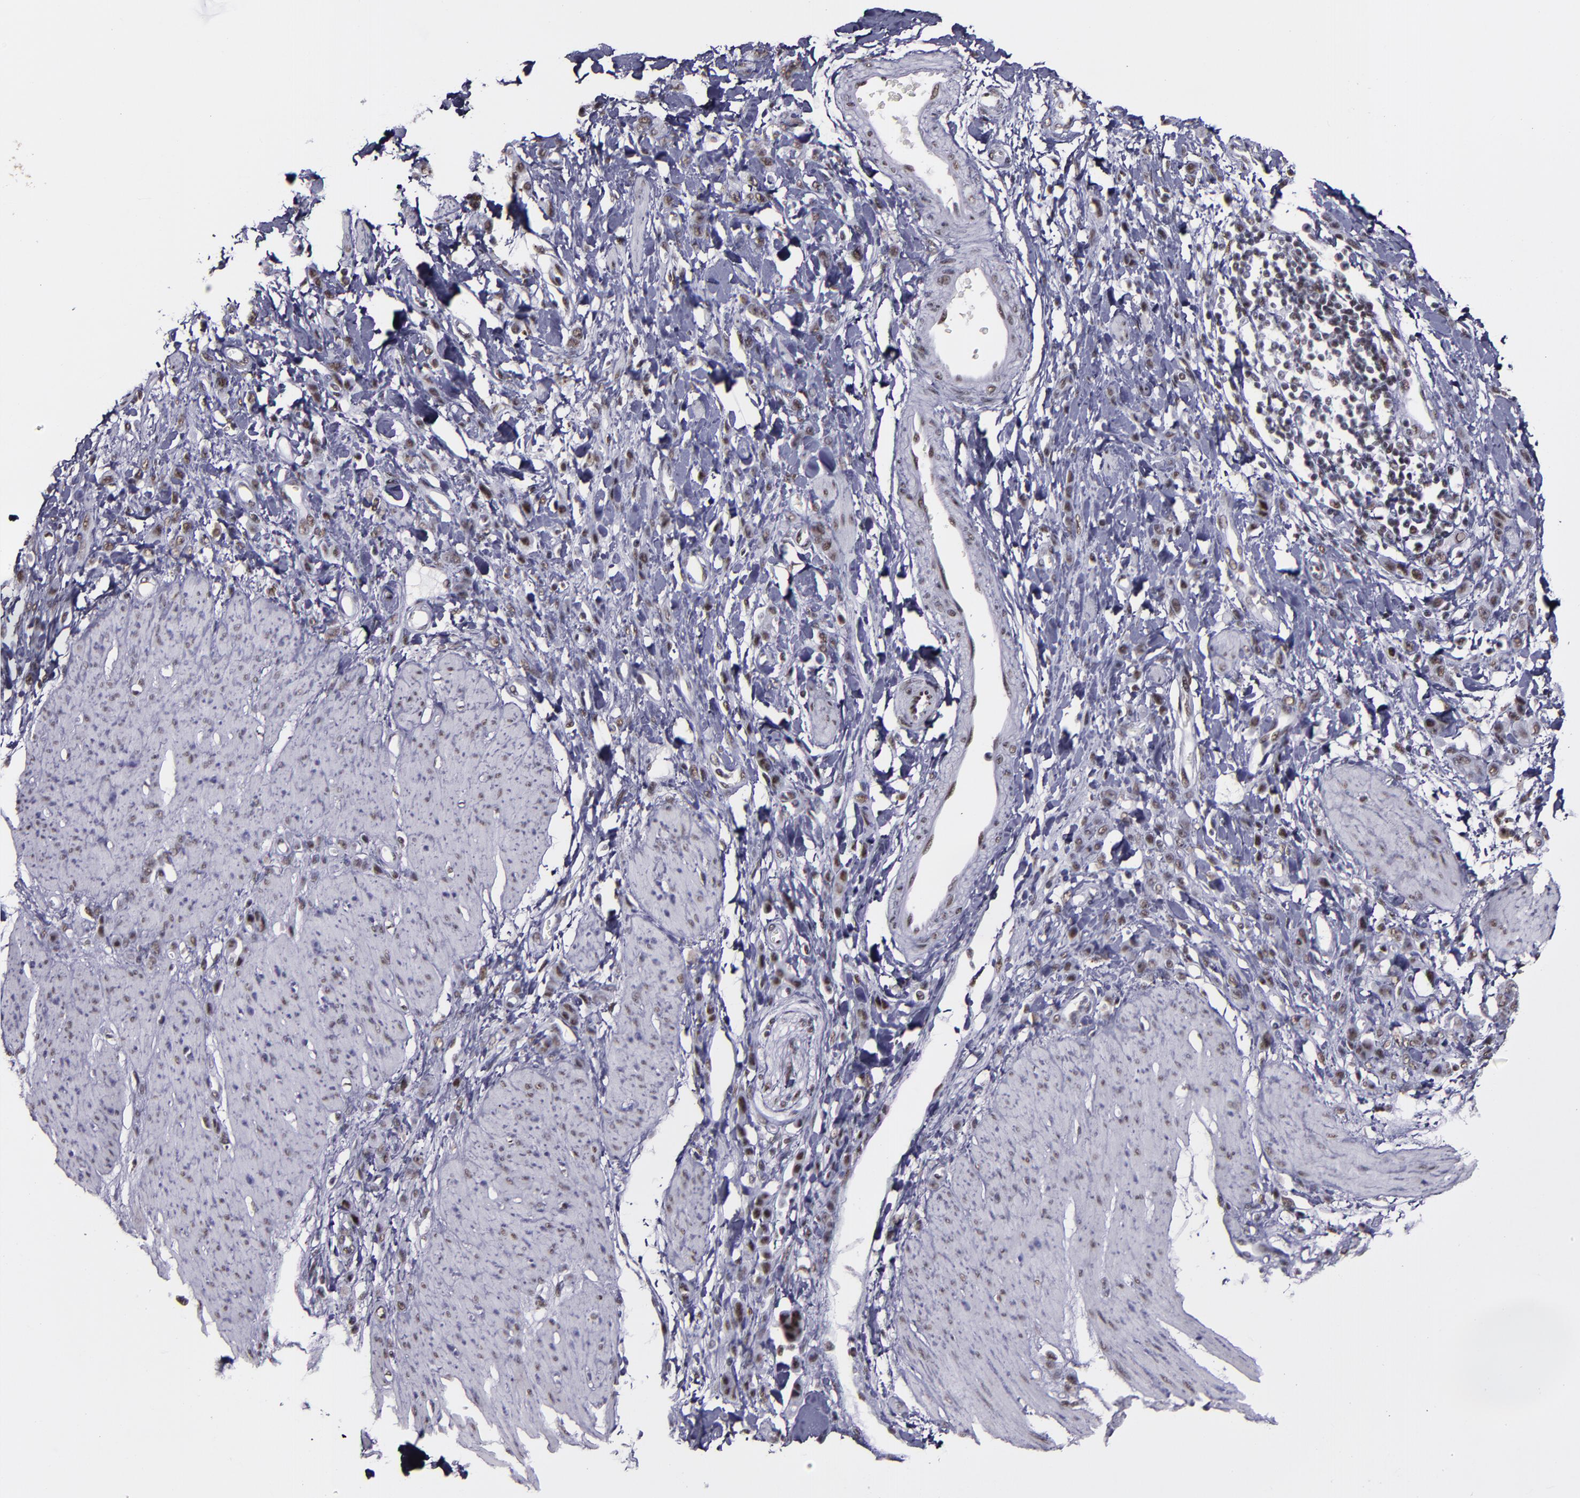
{"staining": {"intensity": "weak", "quantity": ">75%", "location": "nuclear"}, "tissue": "stomach cancer", "cell_type": "Tumor cells", "image_type": "cancer", "snomed": [{"axis": "morphology", "description": "Normal tissue, NOS"}, {"axis": "morphology", "description": "Adenocarcinoma, NOS"}, {"axis": "topography", "description": "Stomach"}], "caption": "Stomach adenocarcinoma stained with a brown dye shows weak nuclear positive expression in about >75% of tumor cells.", "gene": "PPP4R3A", "patient": {"sex": "male", "age": 82}}